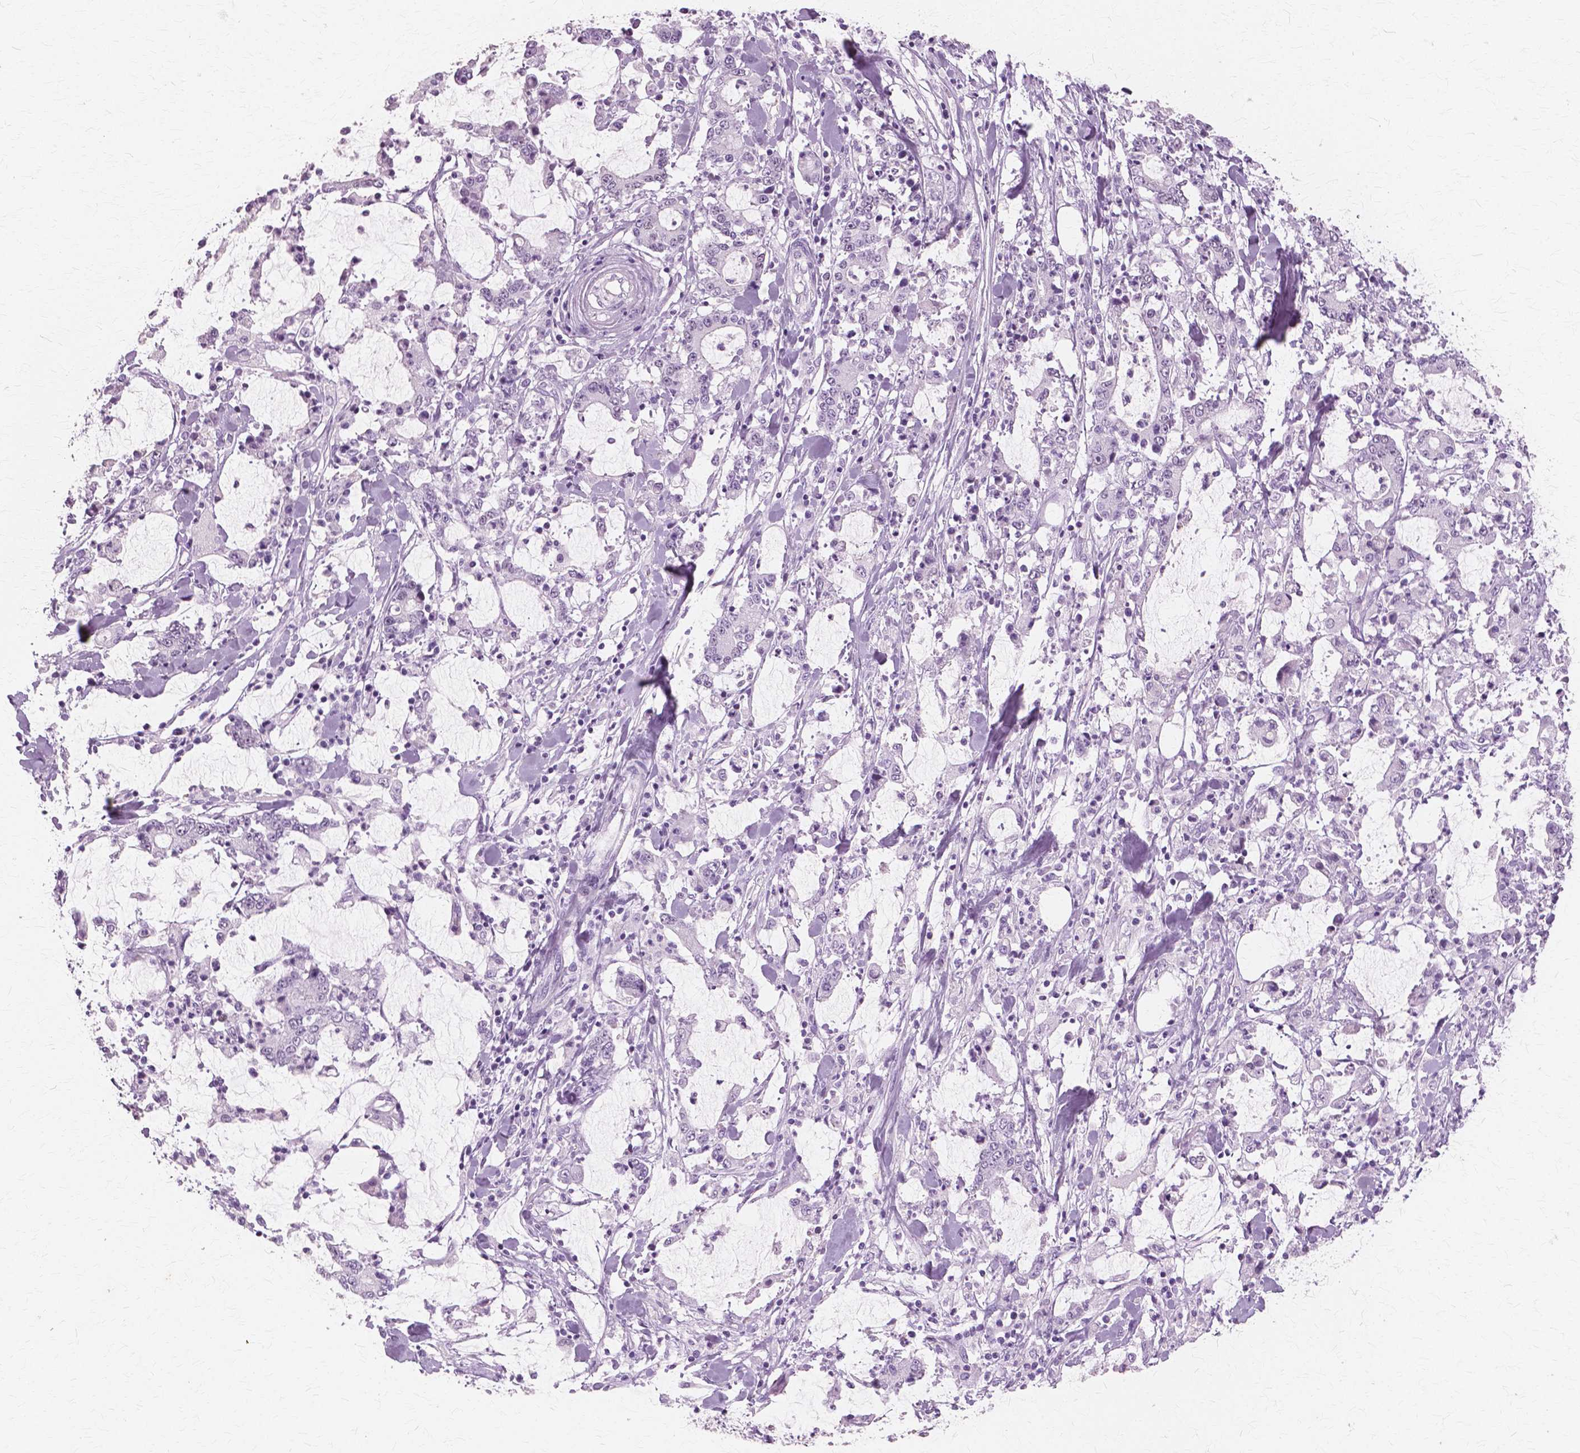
{"staining": {"intensity": "negative", "quantity": "none", "location": "none"}, "tissue": "stomach cancer", "cell_type": "Tumor cells", "image_type": "cancer", "snomed": [{"axis": "morphology", "description": "Adenocarcinoma, NOS"}, {"axis": "topography", "description": "Stomach, upper"}], "caption": "Tumor cells are negative for protein expression in human stomach adenocarcinoma.", "gene": "SFTPD", "patient": {"sex": "male", "age": 68}}